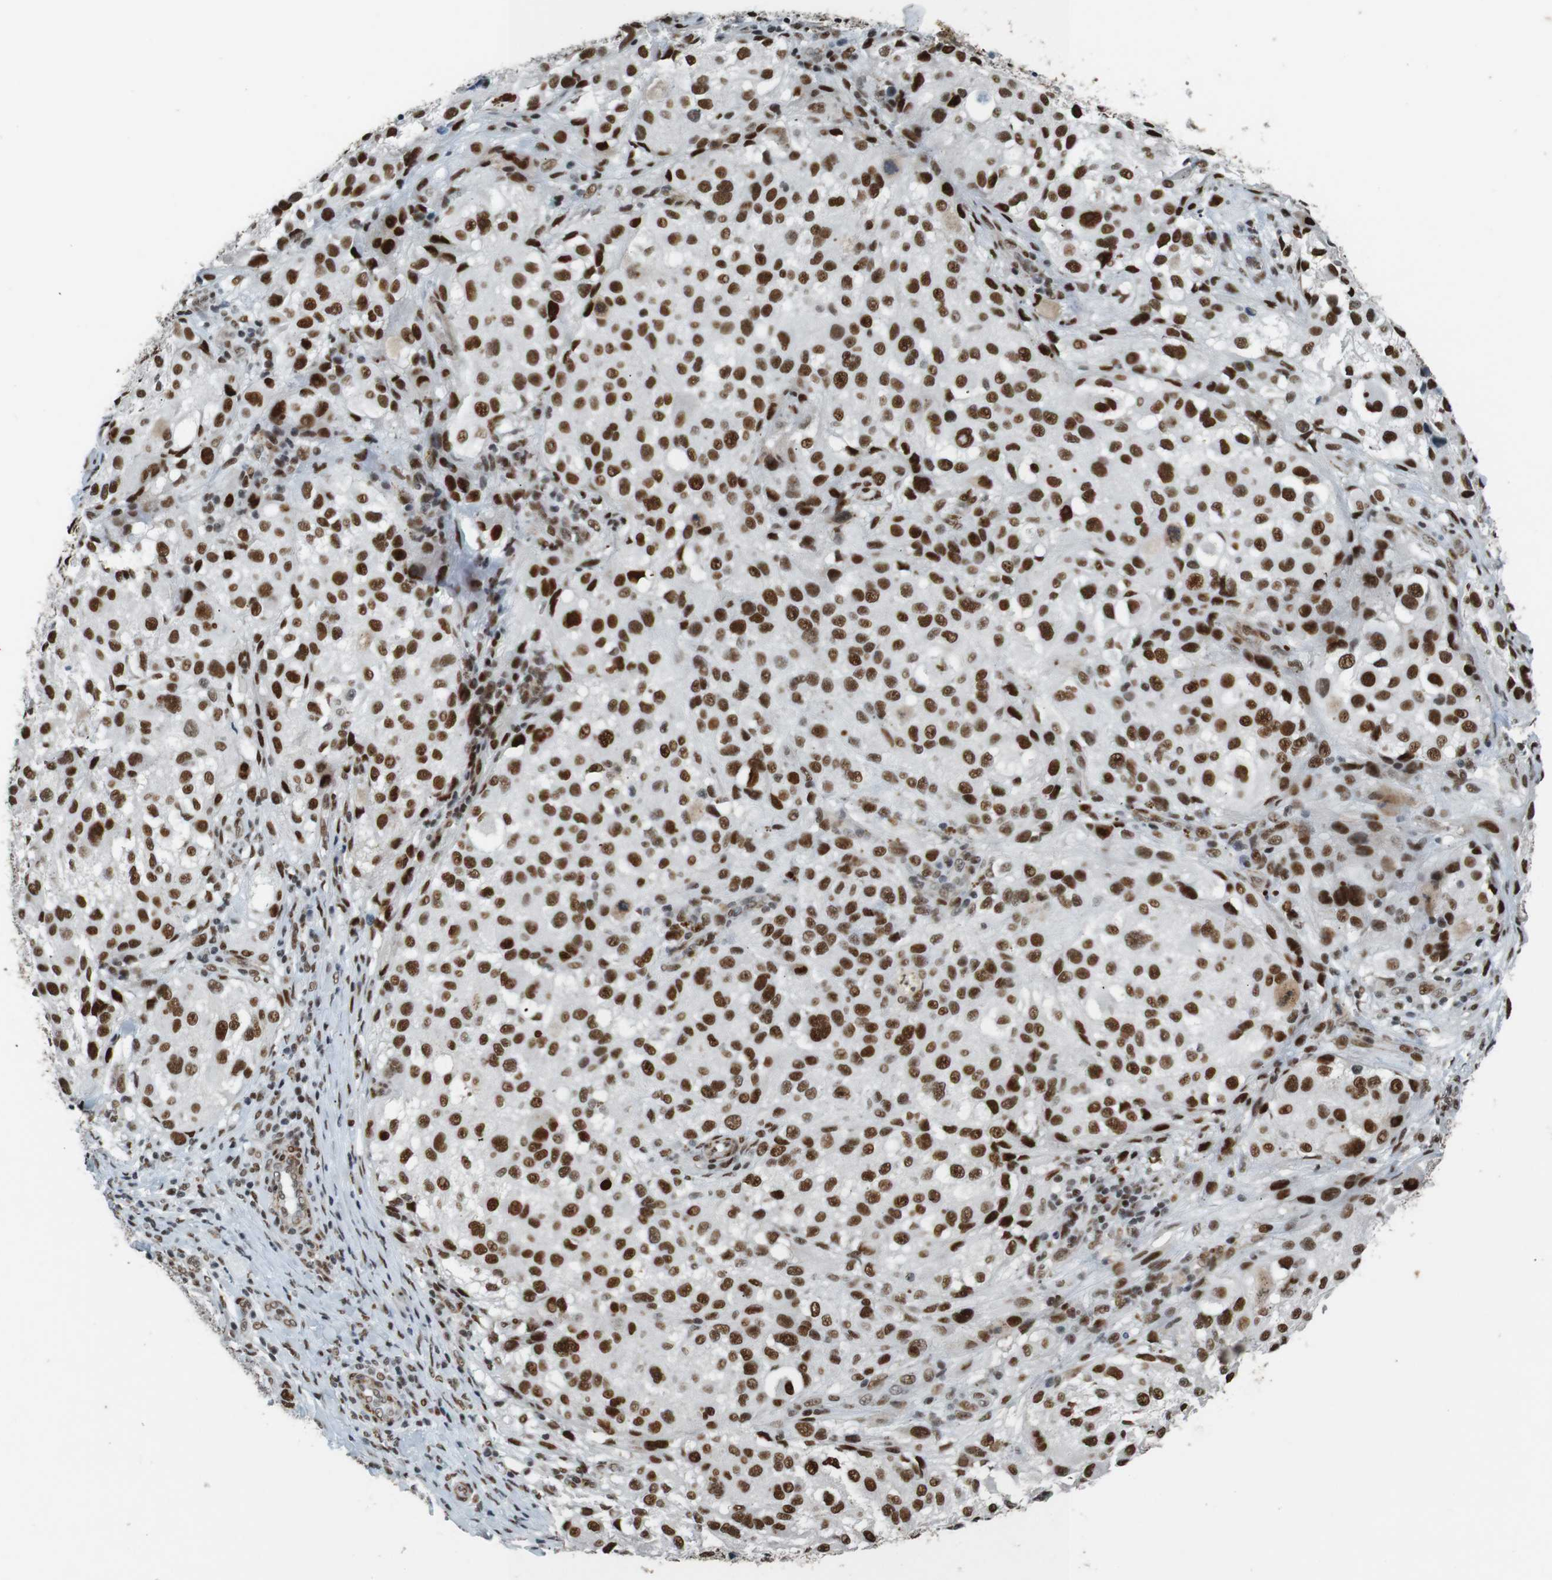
{"staining": {"intensity": "strong", "quantity": ">75%", "location": "nuclear"}, "tissue": "melanoma", "cell_type": "Tumor cells", "image_type": "cancer", "snomed": [{"axis": "morphology", "description": "Necrosis, NOS"}, {"axis": "morphology", "description": "Malignant melanoma, NOS"}, {"axis": "topography", "description": "Skin"}], "caption": "This histopathology image demonstrates immunohistochemistry (IHC) staining of melanoma, with high strong nuclear staining in approximately >75% of tumor cells.", "gene": "HEXIM1", "patient": {"sex": "female", "age": 87}}